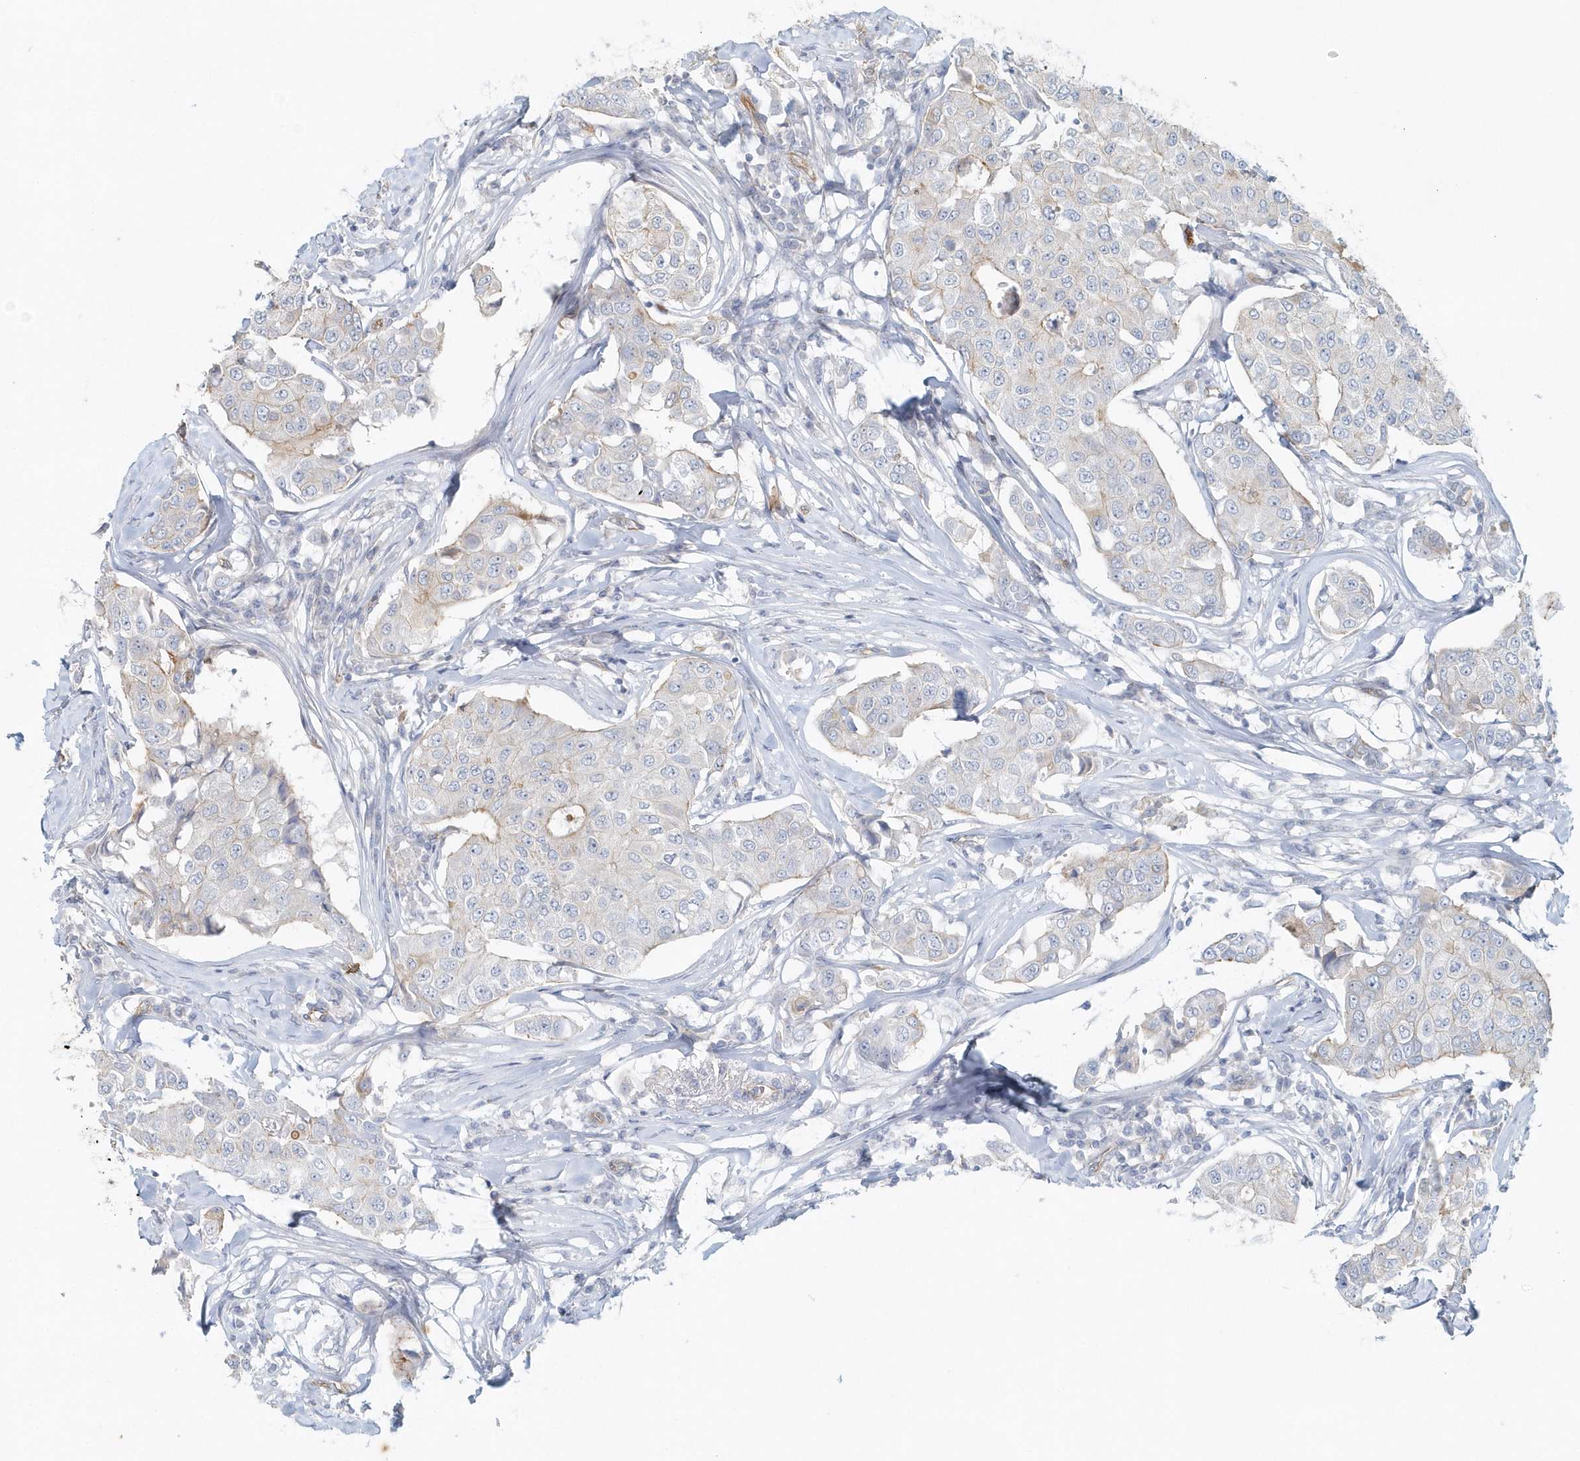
{"staining": {"intensity": "weak", "quantity": "<25%", "location": "cytoplasmic/membranous"}, "tissue": "breast cancer", "cell_type": "Tumor cells", "image_type": "cancer", "snomed": [{"axis": "morphology", "description": "Duct carcinoma"}, {"axis": "topography", "description": "Breast"}], "caption": "Human breast cancer (invasive ductal carcinoma) stained for a protein using immunohistochemistry reveals no expression in tumor cells.", "gene": "DNAH1", "patient": {"sex": "female", "age": 80}}